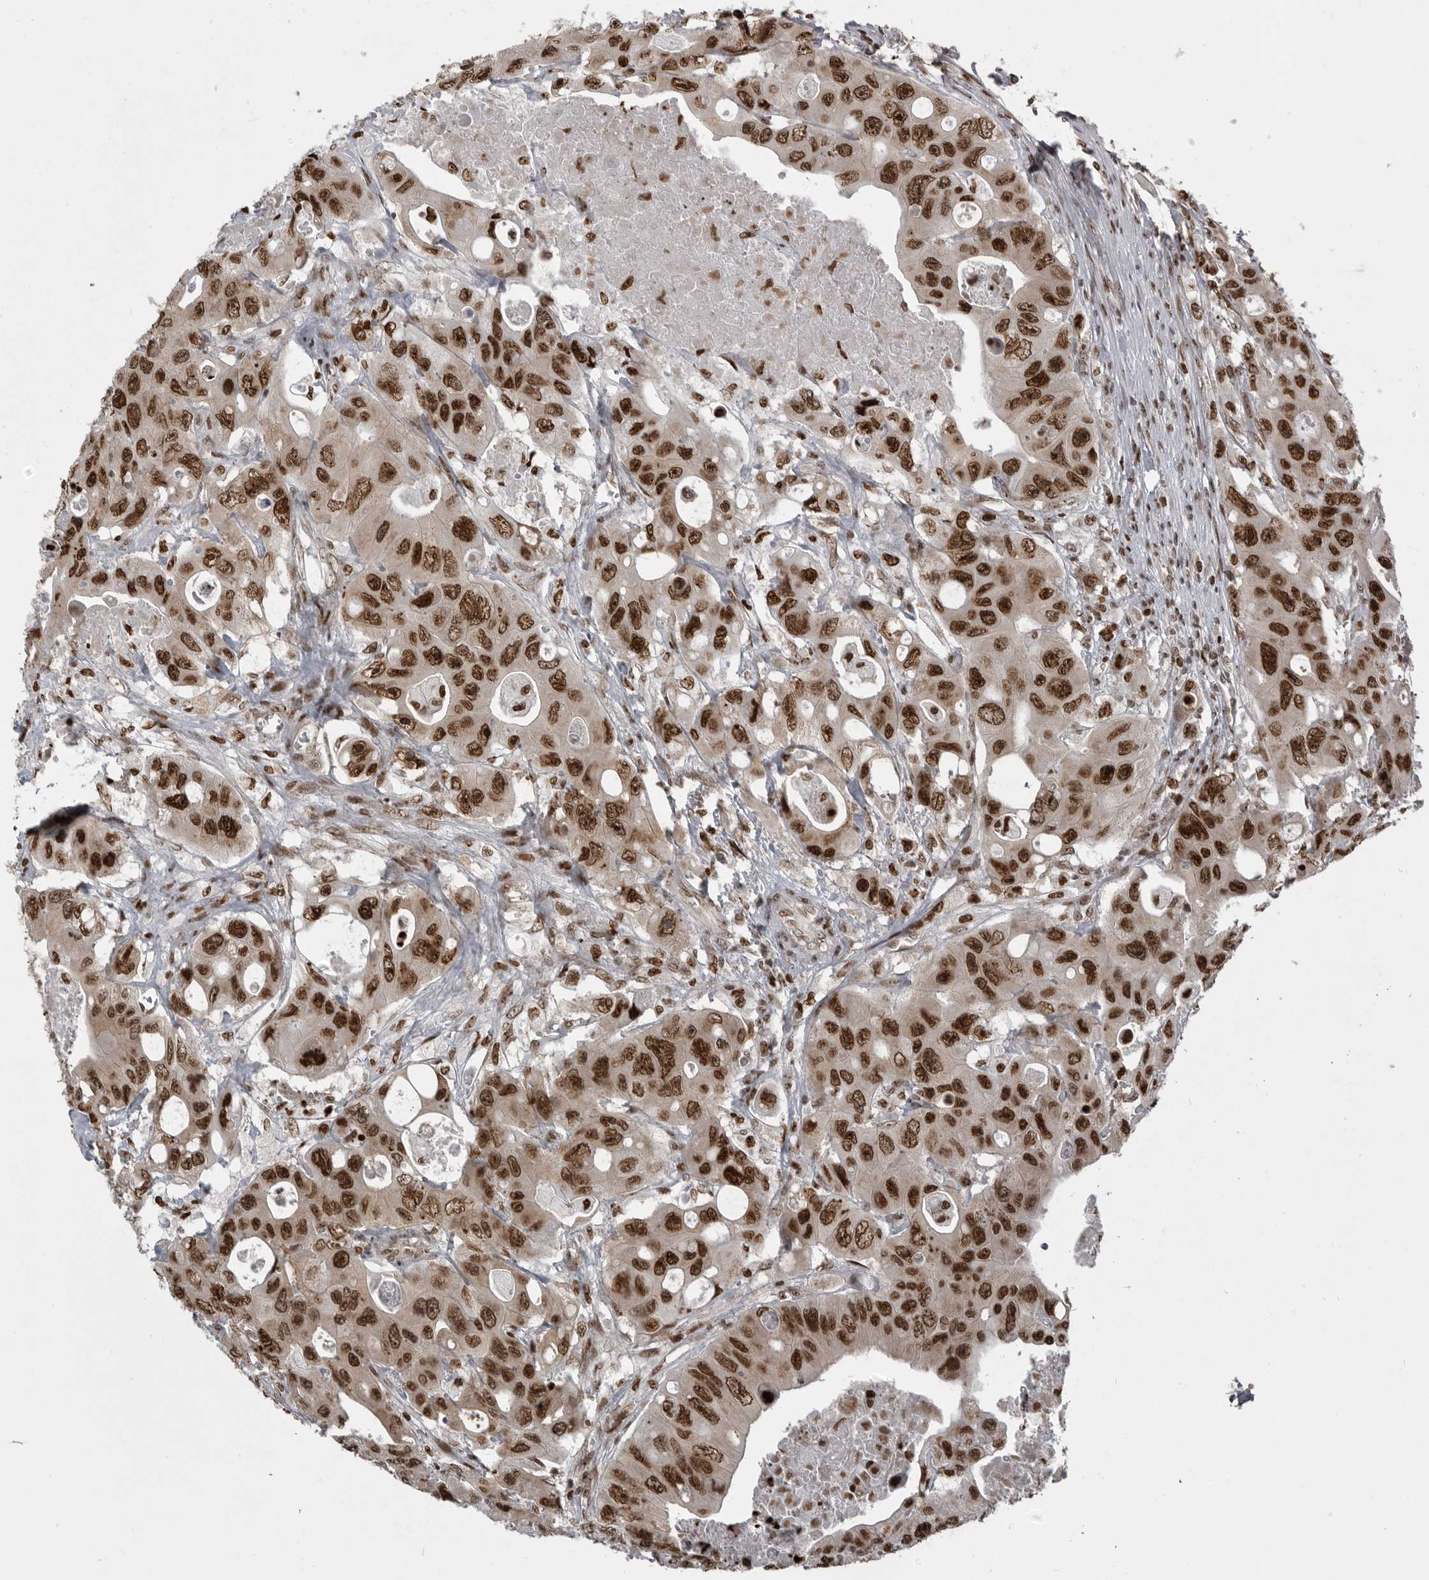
{"staining": {"intensity": "strong", "quantity": ">75%", "location": "nuclear"}, "tissue": "colorectal cancer", "cell_type": "Tumor cells", "image_type": "cancer", "snomed": [{"axis": "morphology", "description": "Adenocarcinoma, NOS"}, {"axis": "topography", "description": "Colon"}], "caption": "Adenocarcinoma (colorectal) stained for a protein (brown) demonstrates strong nuclear positive expression in about >75% of tumor cells.", "gene": "YAF2", "patient": {"sex": "female", "age": 46}}